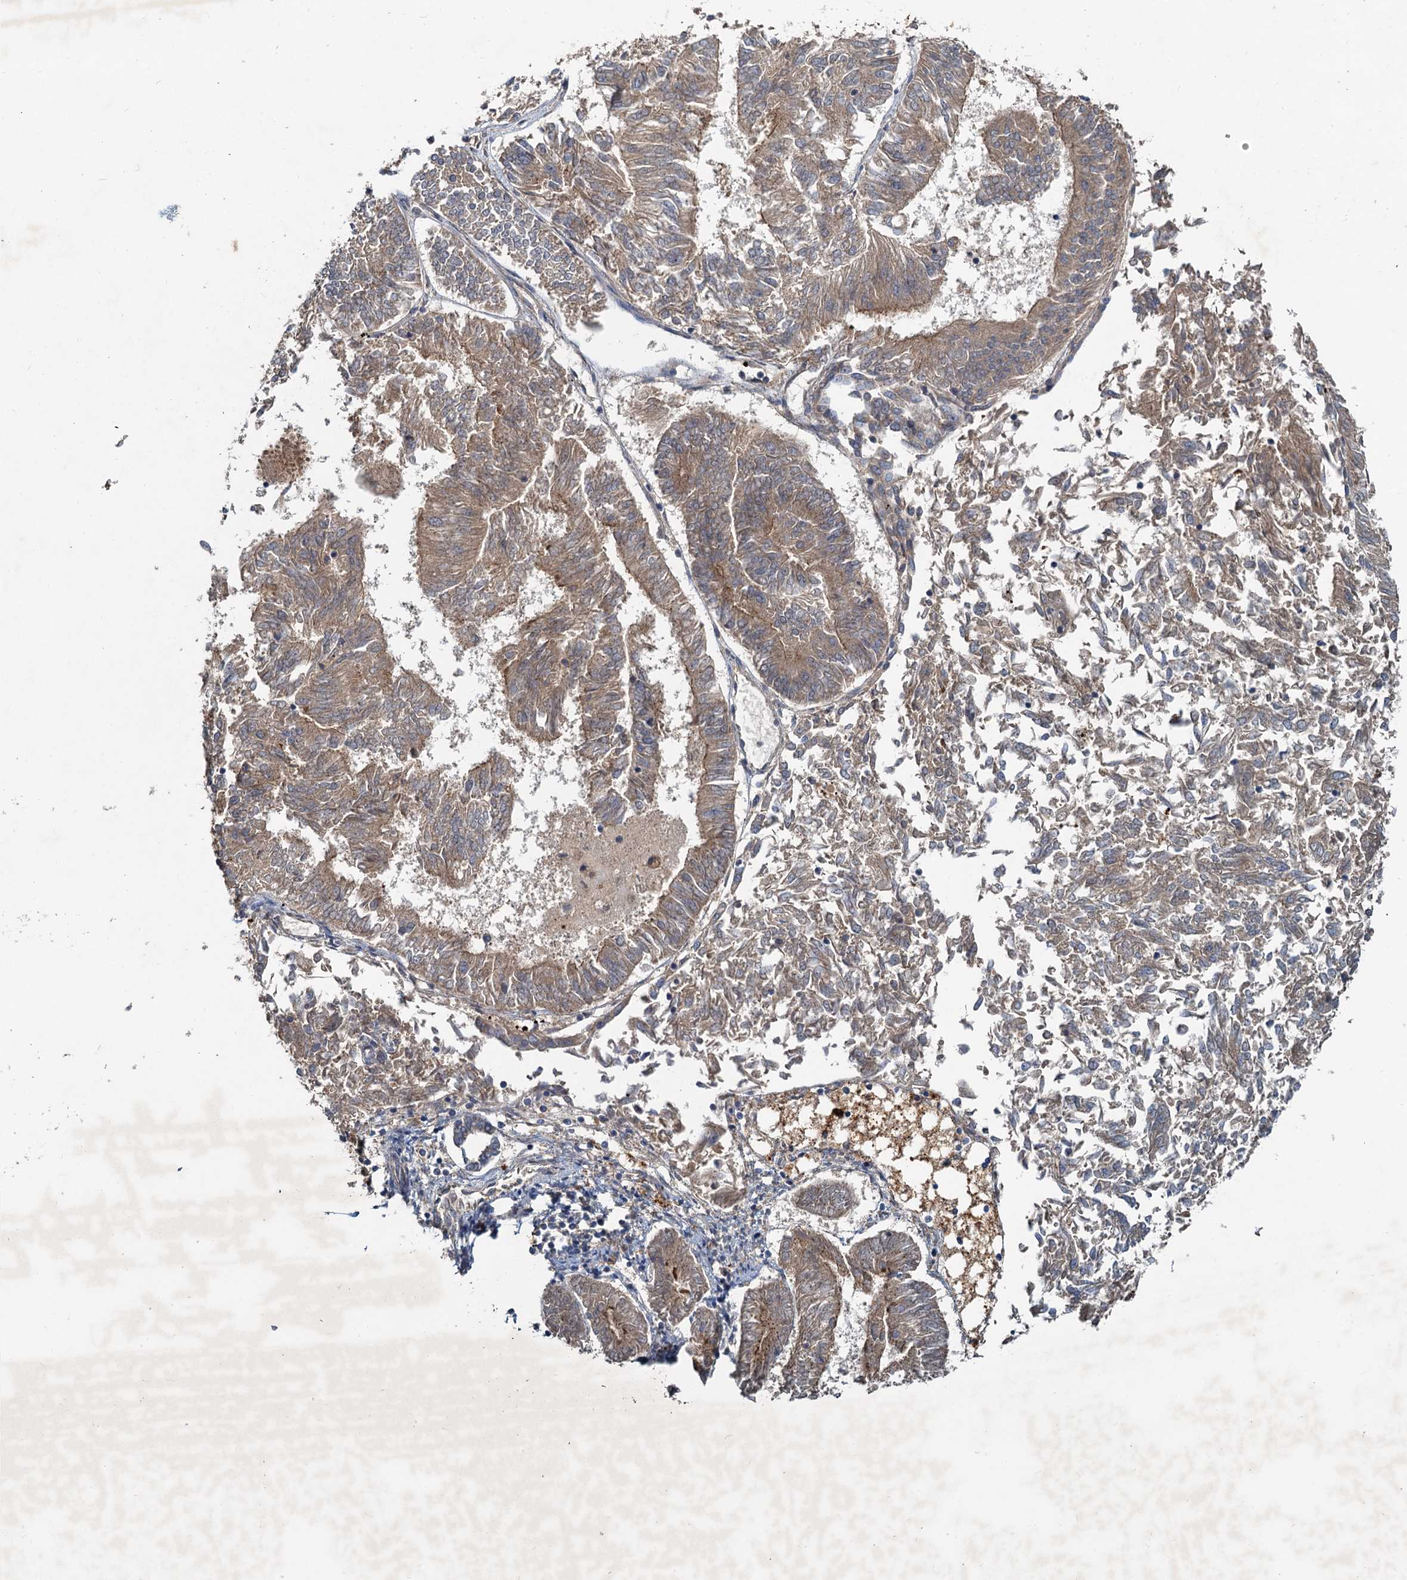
{"staining": {"intensity": "moderate", "quantity": ">75%", "location": "cytoplasmic/membranous"}, "tissue": "endometrial cancer", "cell_type": "Tumor cells", "image_type": "cancer", "snomed": [{"axis": "morphology", "description": "Adenocarcinoma, NOS"}, {"axis": "topography", "description": "Endometrium"}], "caption": "Protein staining reveals moderate cytoplasmic/membranous expression in approximately >75% of tumor cells in endometrial cancer.", "gene": "CEP68", "patient": {"sex": "female", "age": 58}}